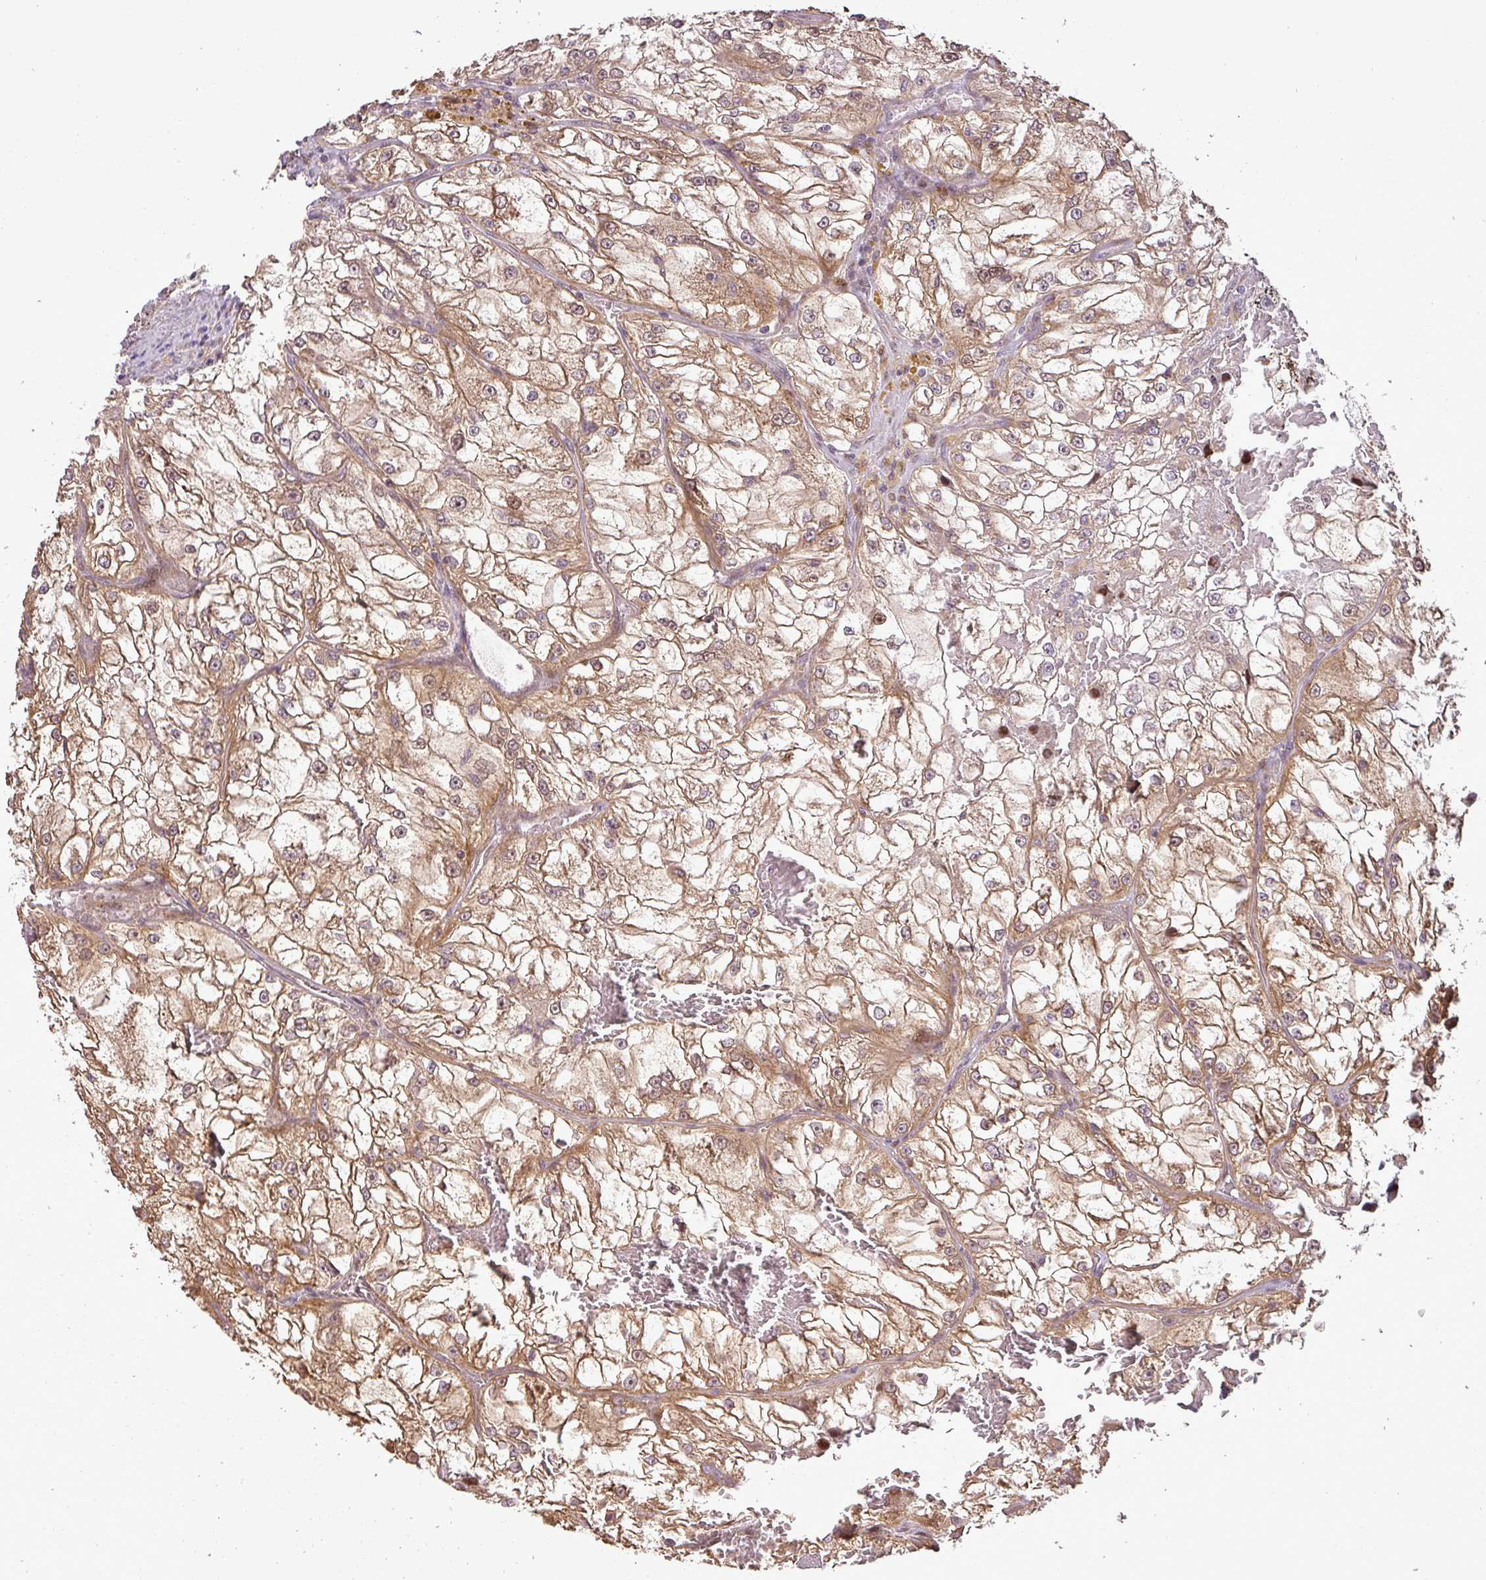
{"staining": {"intensity": "moderate", "quantity": "25%-75%", "location": "cytoplasmic/membranous,nuclear"}, "tissue": "renal cancer", "cell_type": "Tumor cells", "image_type": "cancer", "snomed": [{"axis": "morphology", "description": "Adenocarcinoma, NOS"}, {"axis": "topography", "description": "Kidney"}], "caption": "Protein expression analysis of renal adenocarcinoma demonstrates moderate cytoplasmic/membranous and nuclear staining in approximately 25%-75% of tumor cells.", "gene": "FAIM", "patient": {"sex": "female", "age": 72}}